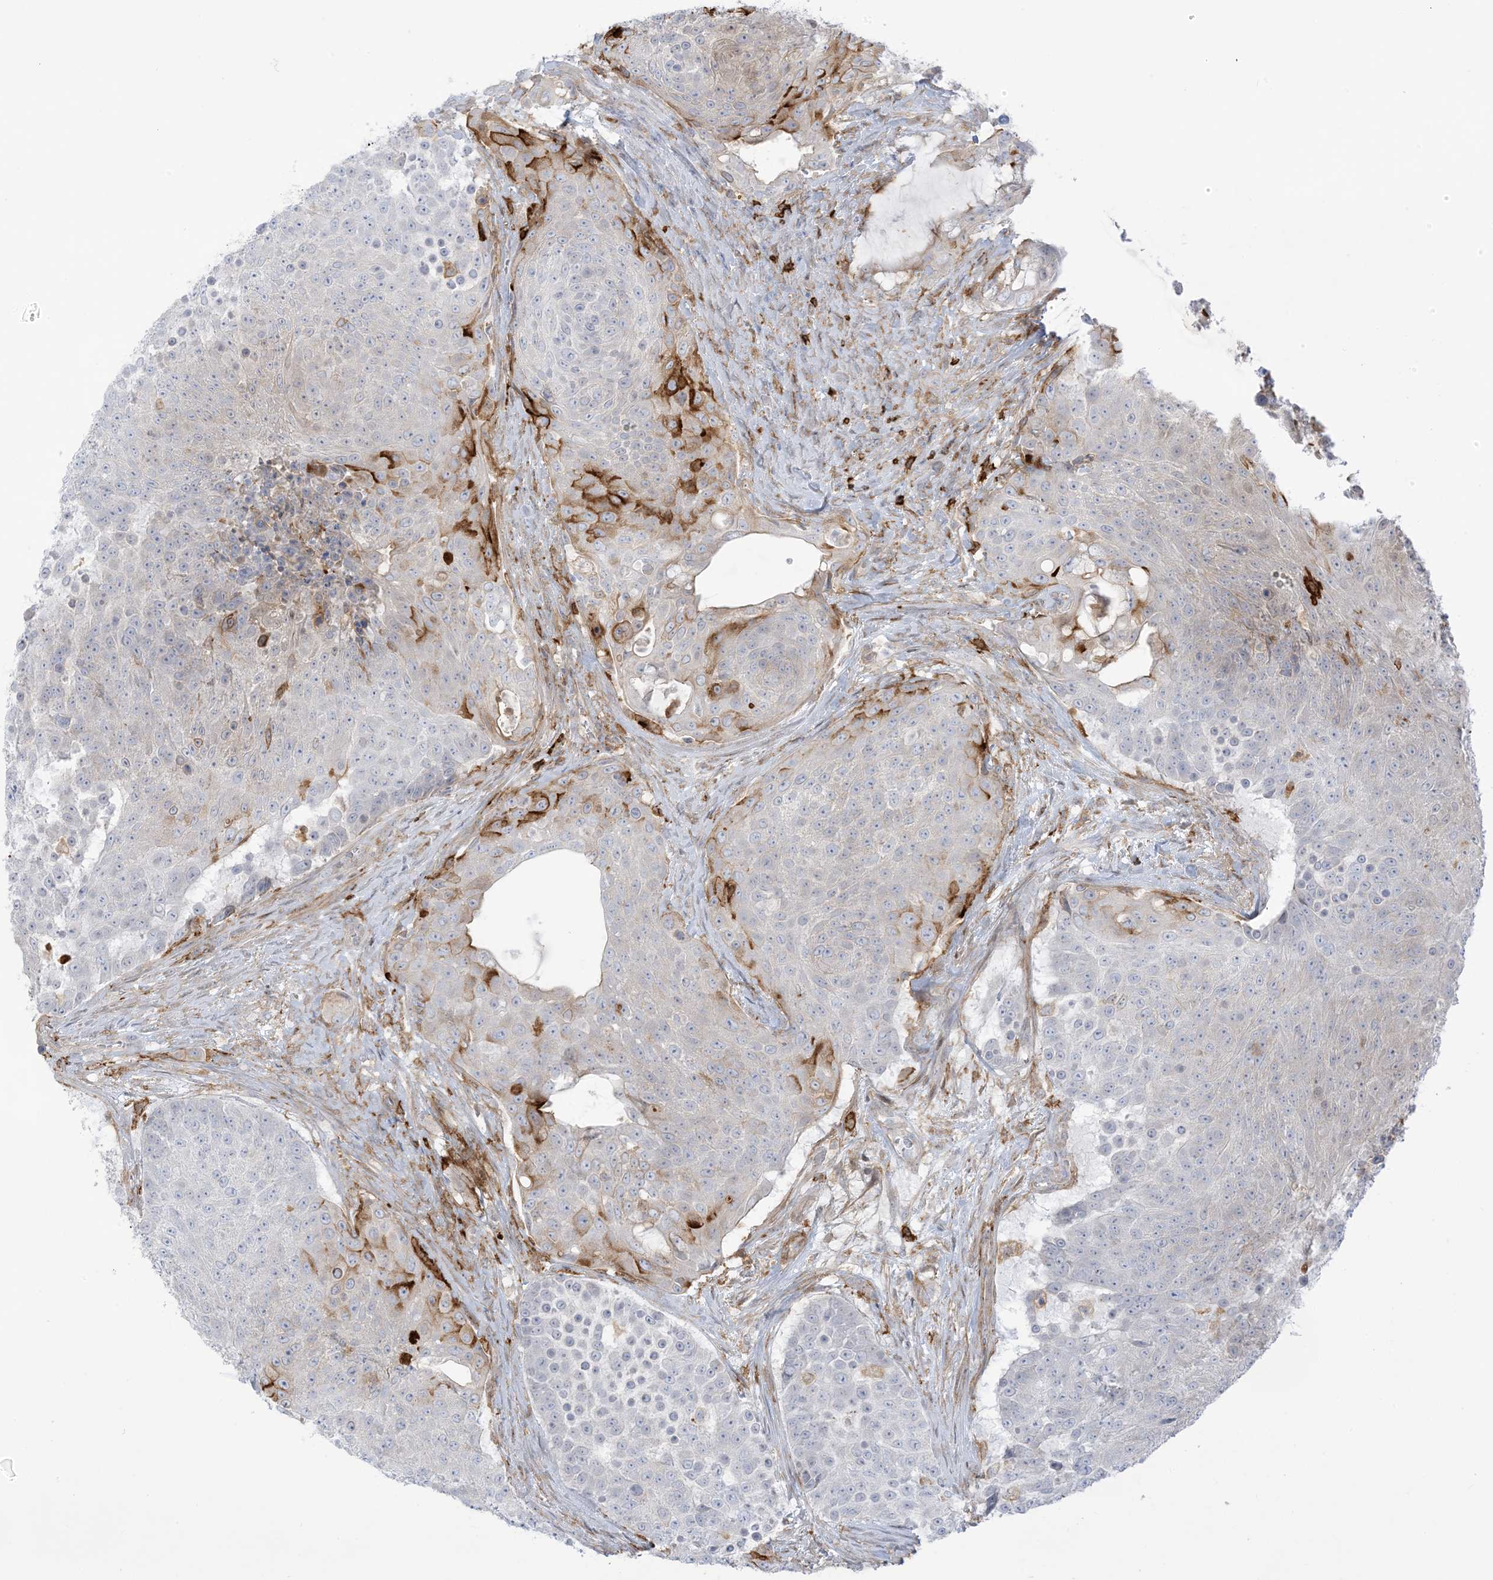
{"staining": {"intensity": "strong", "quantity": "<25%", "location": "cytoplasmic/membranous"}, "tissue": "urothelial cancer", "cell_type": "Tumor cells", "image_type": "cancer", "snomed": [{"axis": "morphology", "description": "Urothelial carcinoma, High grade"}, {"axis": "topography", "description": "Urinary bladder"}], "caption": "Urothelial cancer stained with a protein marker reveals strong staining in tumor cells.", "gene": "ICMT", "patient": {"sex": "female", "age": 63}}